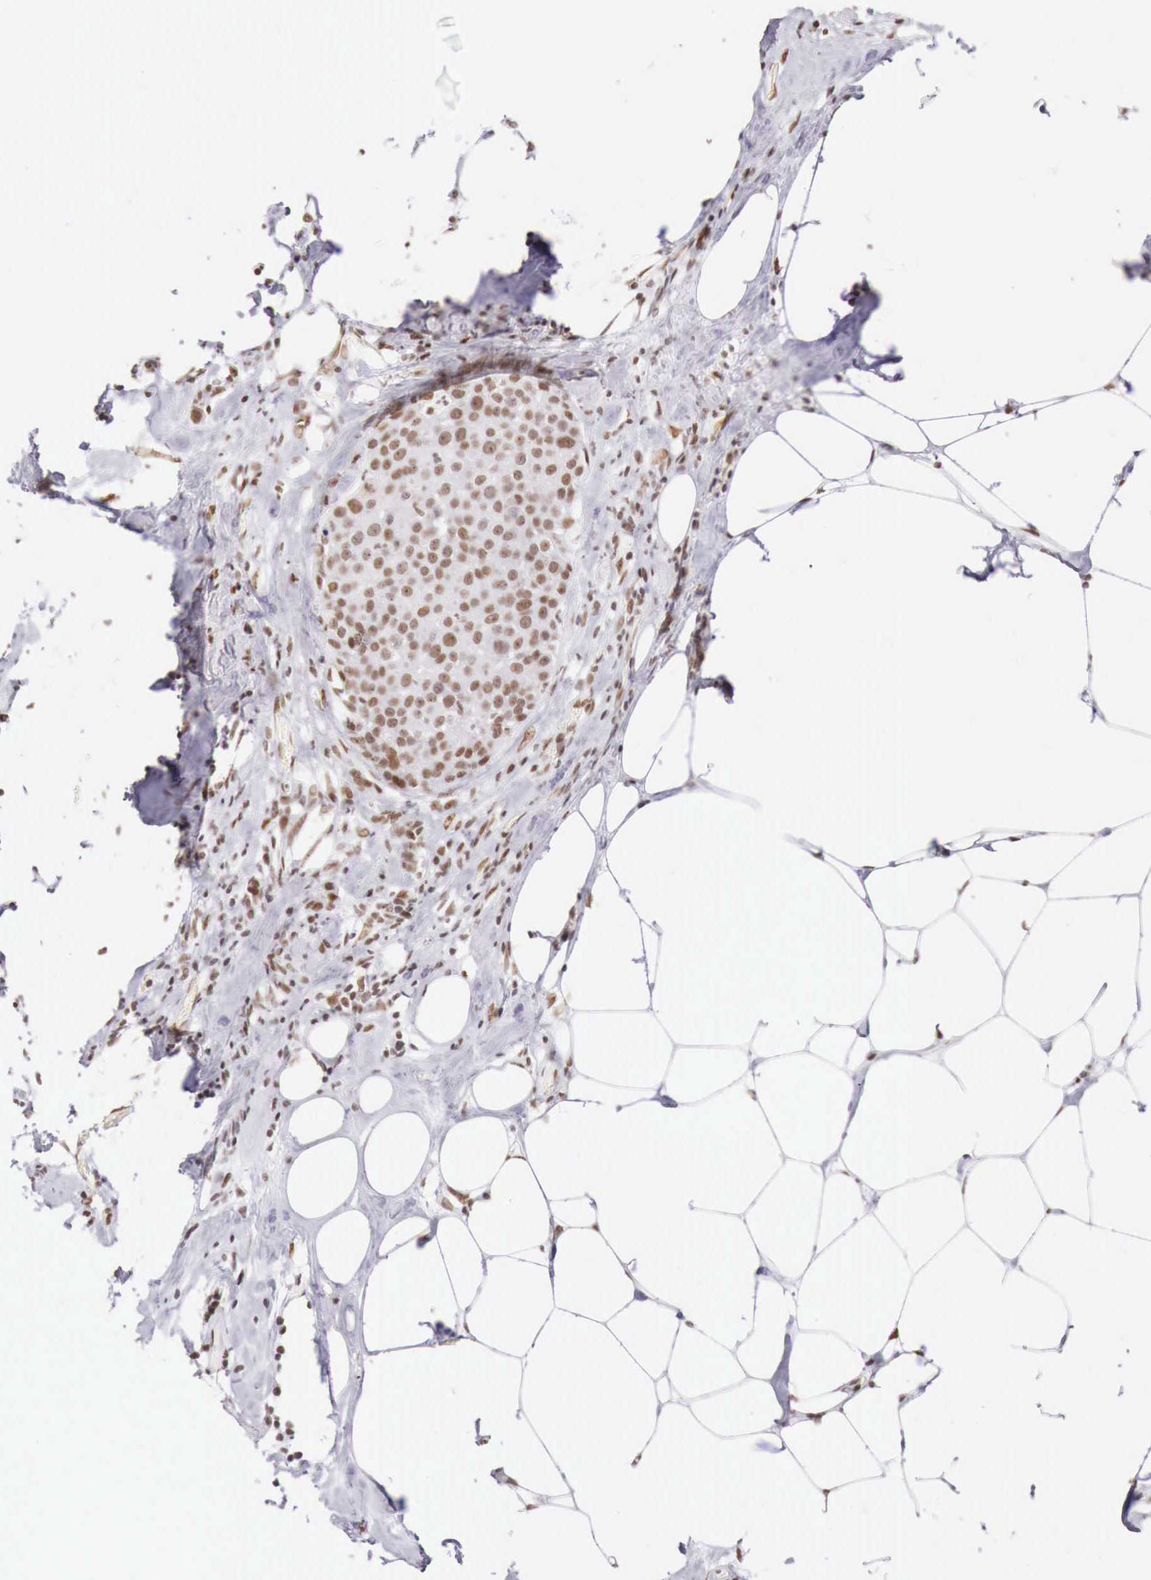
{"staining": {"intensity": "moderate", "quantity": ">75%", "location": "nuclear"}, "tissue": "breast cancer", "cell_type": "Tumor cells", "image_type": "cancer", "snomed": [{"axis": "morphology", "description": "Duct carcinoma"}, {"axis": "topography", "description": "Breast"}], "caption": "Tumor cells show moderate nuclear expression in about >75% of cells in breast cancer. (DAB (3,3'-diaminobenzidine) IHC with brightfield microscopy, high magnification).", "gene": "PHF14", "patient": {"sex": "female", "age": 45}}